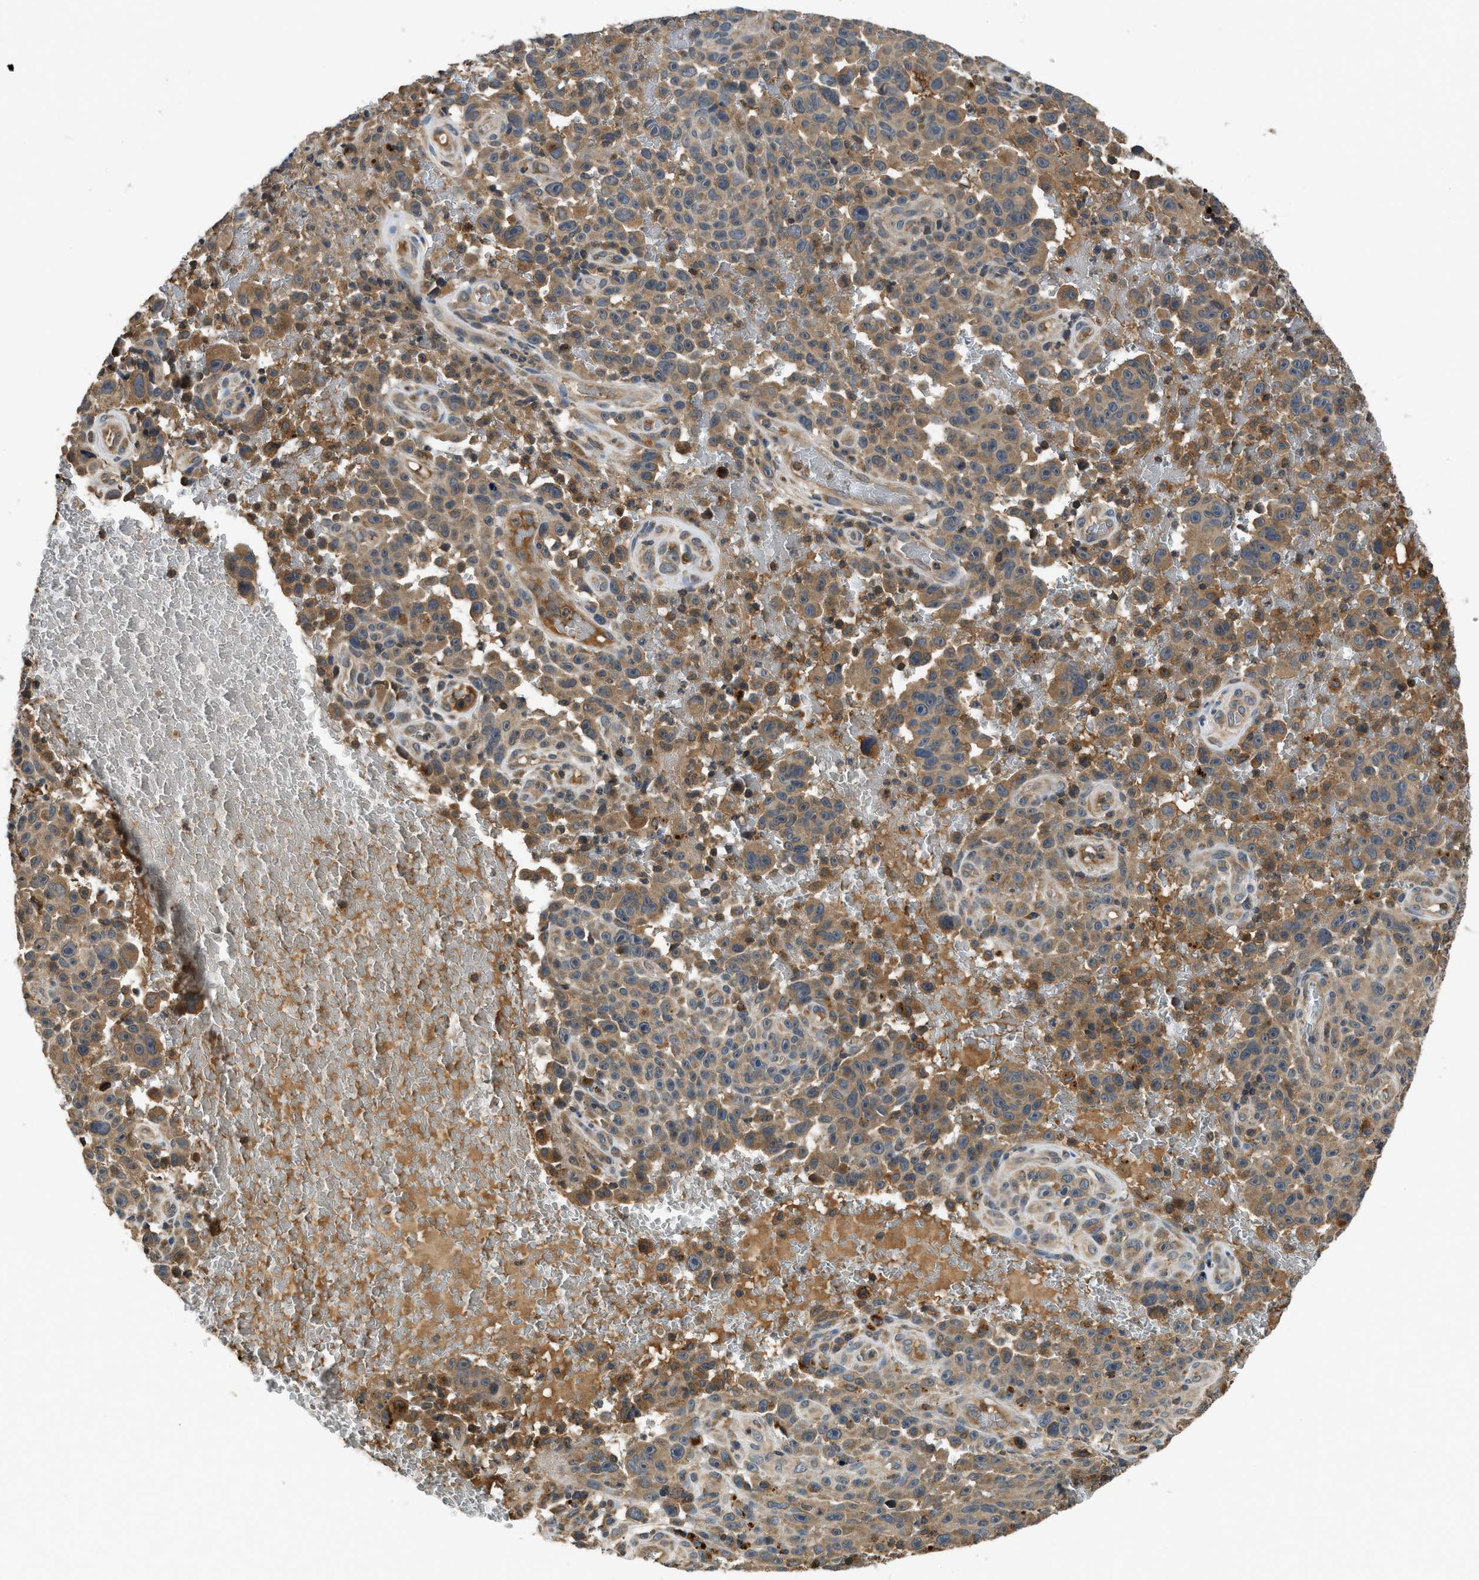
{"staining": {"intensity": "moderate", "quantity": ">75%", "location": "cytoplasmic/membranous"}, "tissue": "melanoma", "cell_type": "Tumor cells", "image_type": "cancer", "snomed": [{"axis": "morphology", "description": "Malignant melanoma, NOS"}, {"axis": "topography", "description": "Skin"}], "caption": "Tumor cells show medium levels of moderate cytoplasmic/membranous staining in approximately >75% of cells in human melanoma.", "gene": "PAFAH2", "patient": {"sex": "female", "age": 82}}